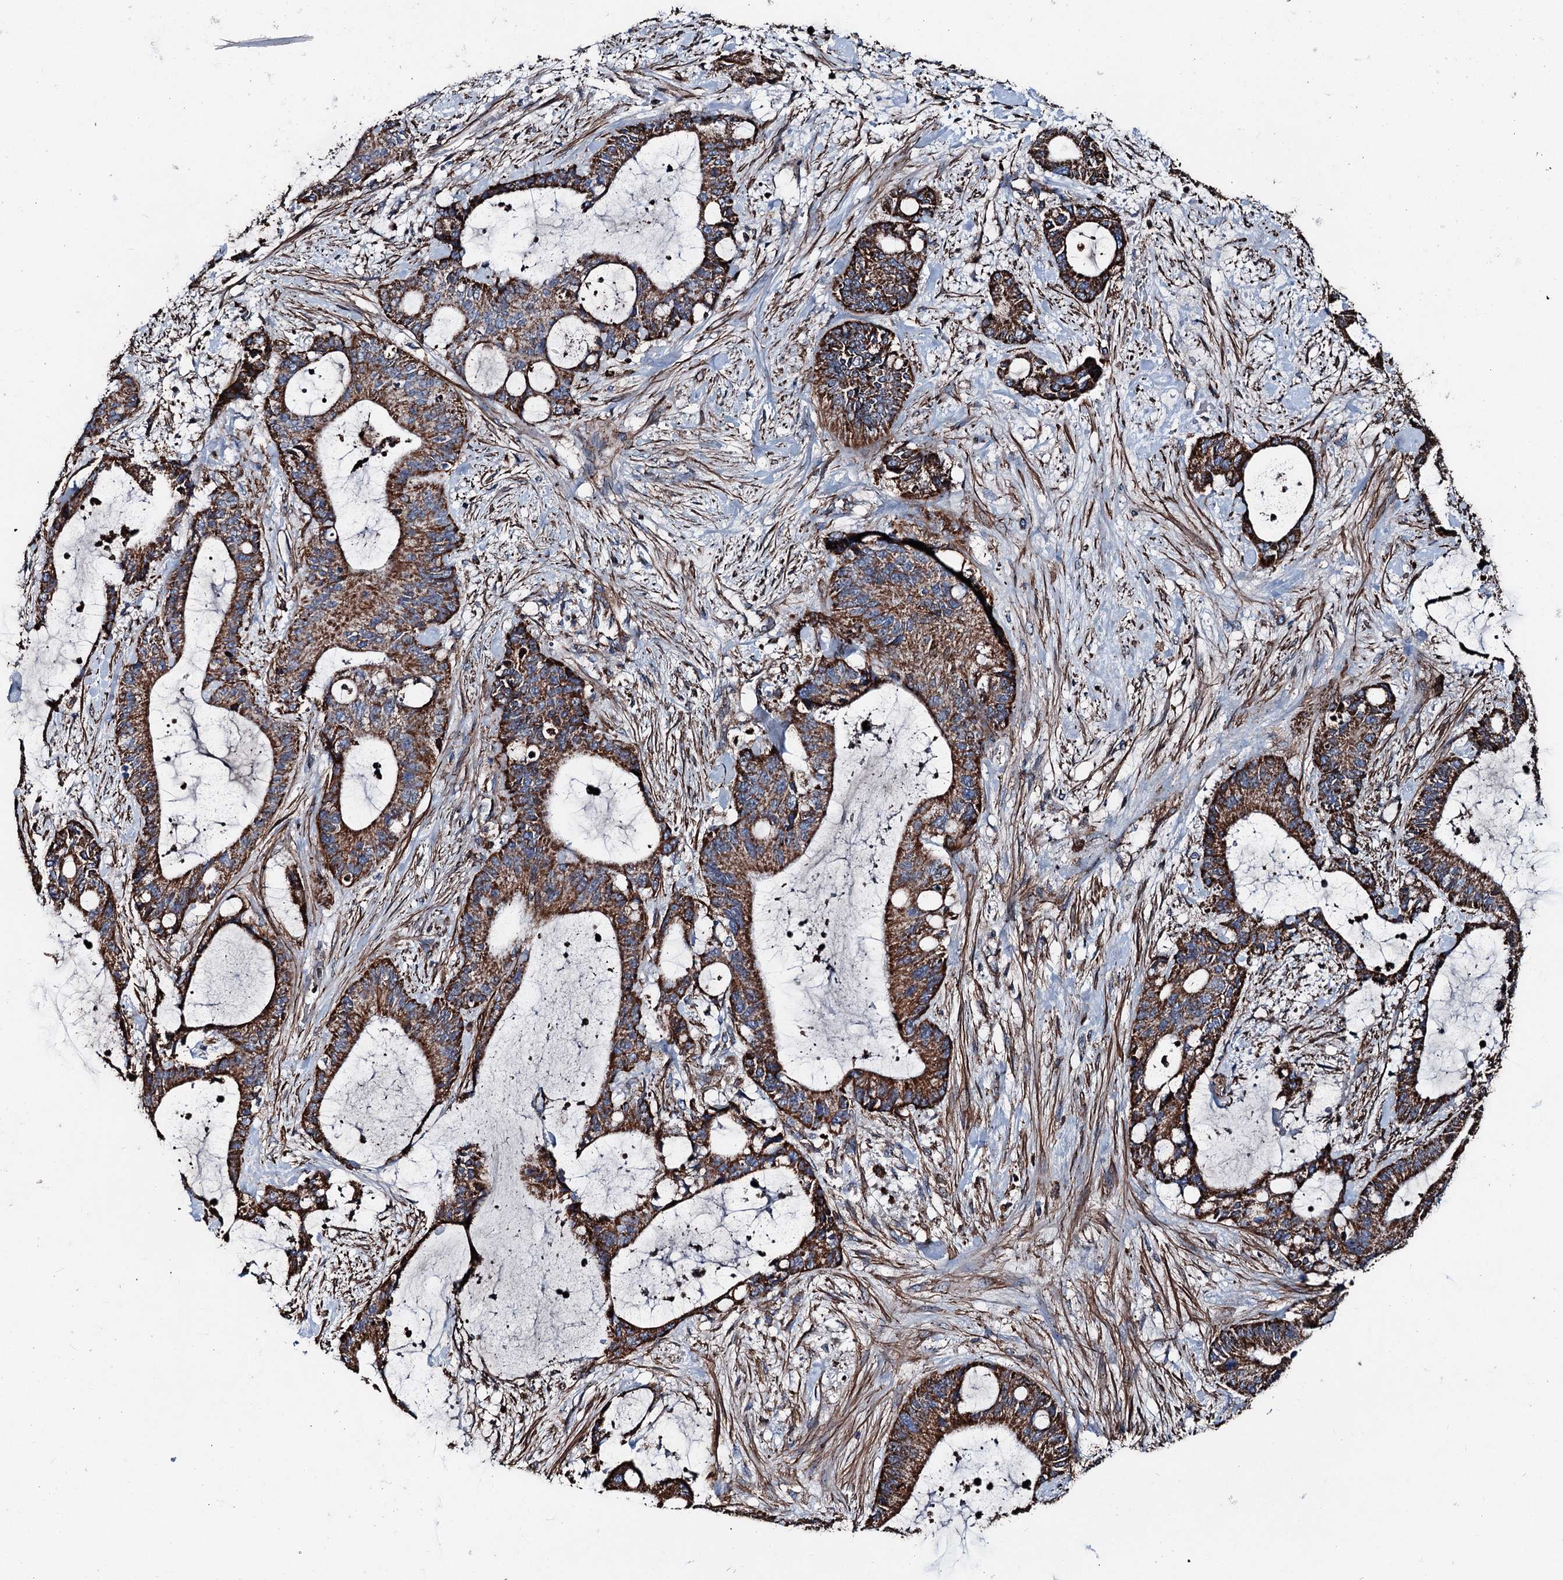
{"staining": {"intensity": "strong", "quantity": ">75%", "location": "cytoplasmic/membranous"}, "tissue": "liver cancer", "cell_type": "Tumor cells", "image_type": "cancer", "snomed": [{"axis": "morphology", "description": "Normal tissue, NOS"}, {"axis": "morphology", "description": "Cholangiocarcinoma"}, {"axis": "topography", "description": "Liver"}, {"axis": "topography", "description": "Peripheral nerve tissue"}], "caption": "There is high levels of strong cytoplasmic/membranous positivity in tumor cells of liver cancer (cholangiocarcinoma), as demonstrated by immunohistochemical staining (brown color).", "gene": "DDIAS", "patient": {"sex": "female", "age": 73}}